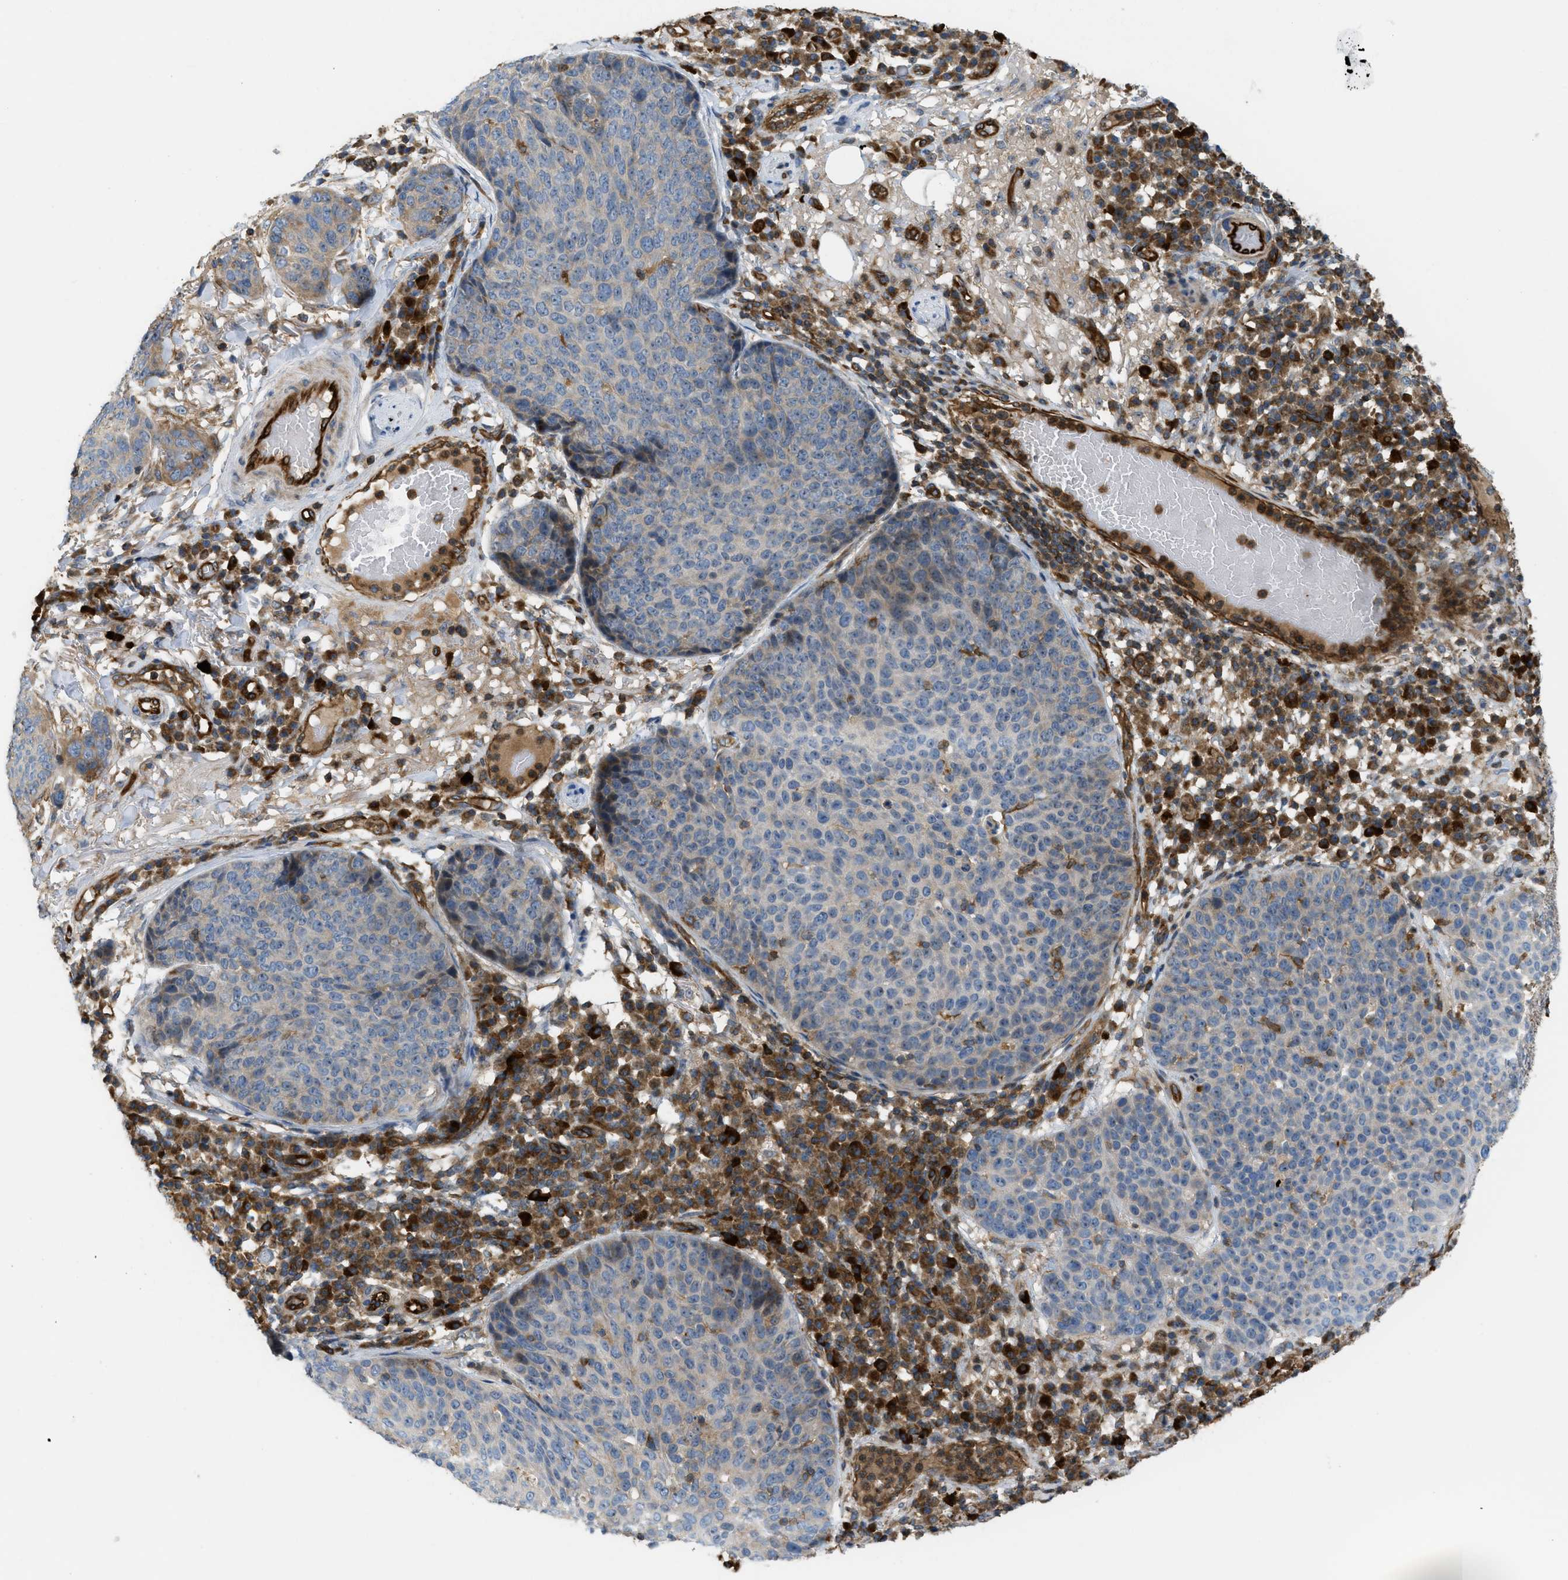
{"staining": {"intensity": "negative", "quantity": "none", "location": "none"}, "tissue": "skin cancer", "cell_type": "Tumor cells", "image_type": "cancer", "snomed": [{"axis": "morphology", "description": "Squamous cell carcinoma in situ, NOS"}, {"axis": "morphology", "description": "Squamous cell carcinoma, NOS"}, {"axis": "topography", "description": "Skin"}], "caption": "There is no significant positivity in tumor cells of skin squamous cell carcinoma in situ. (Brightfield microscopy of DAB (3,3'-diaminobenzidine) immunohistochemistry (IHC) at high magnification).", "gene": "ATP2A3", "patient": {"sex": "male", "age": 93}}